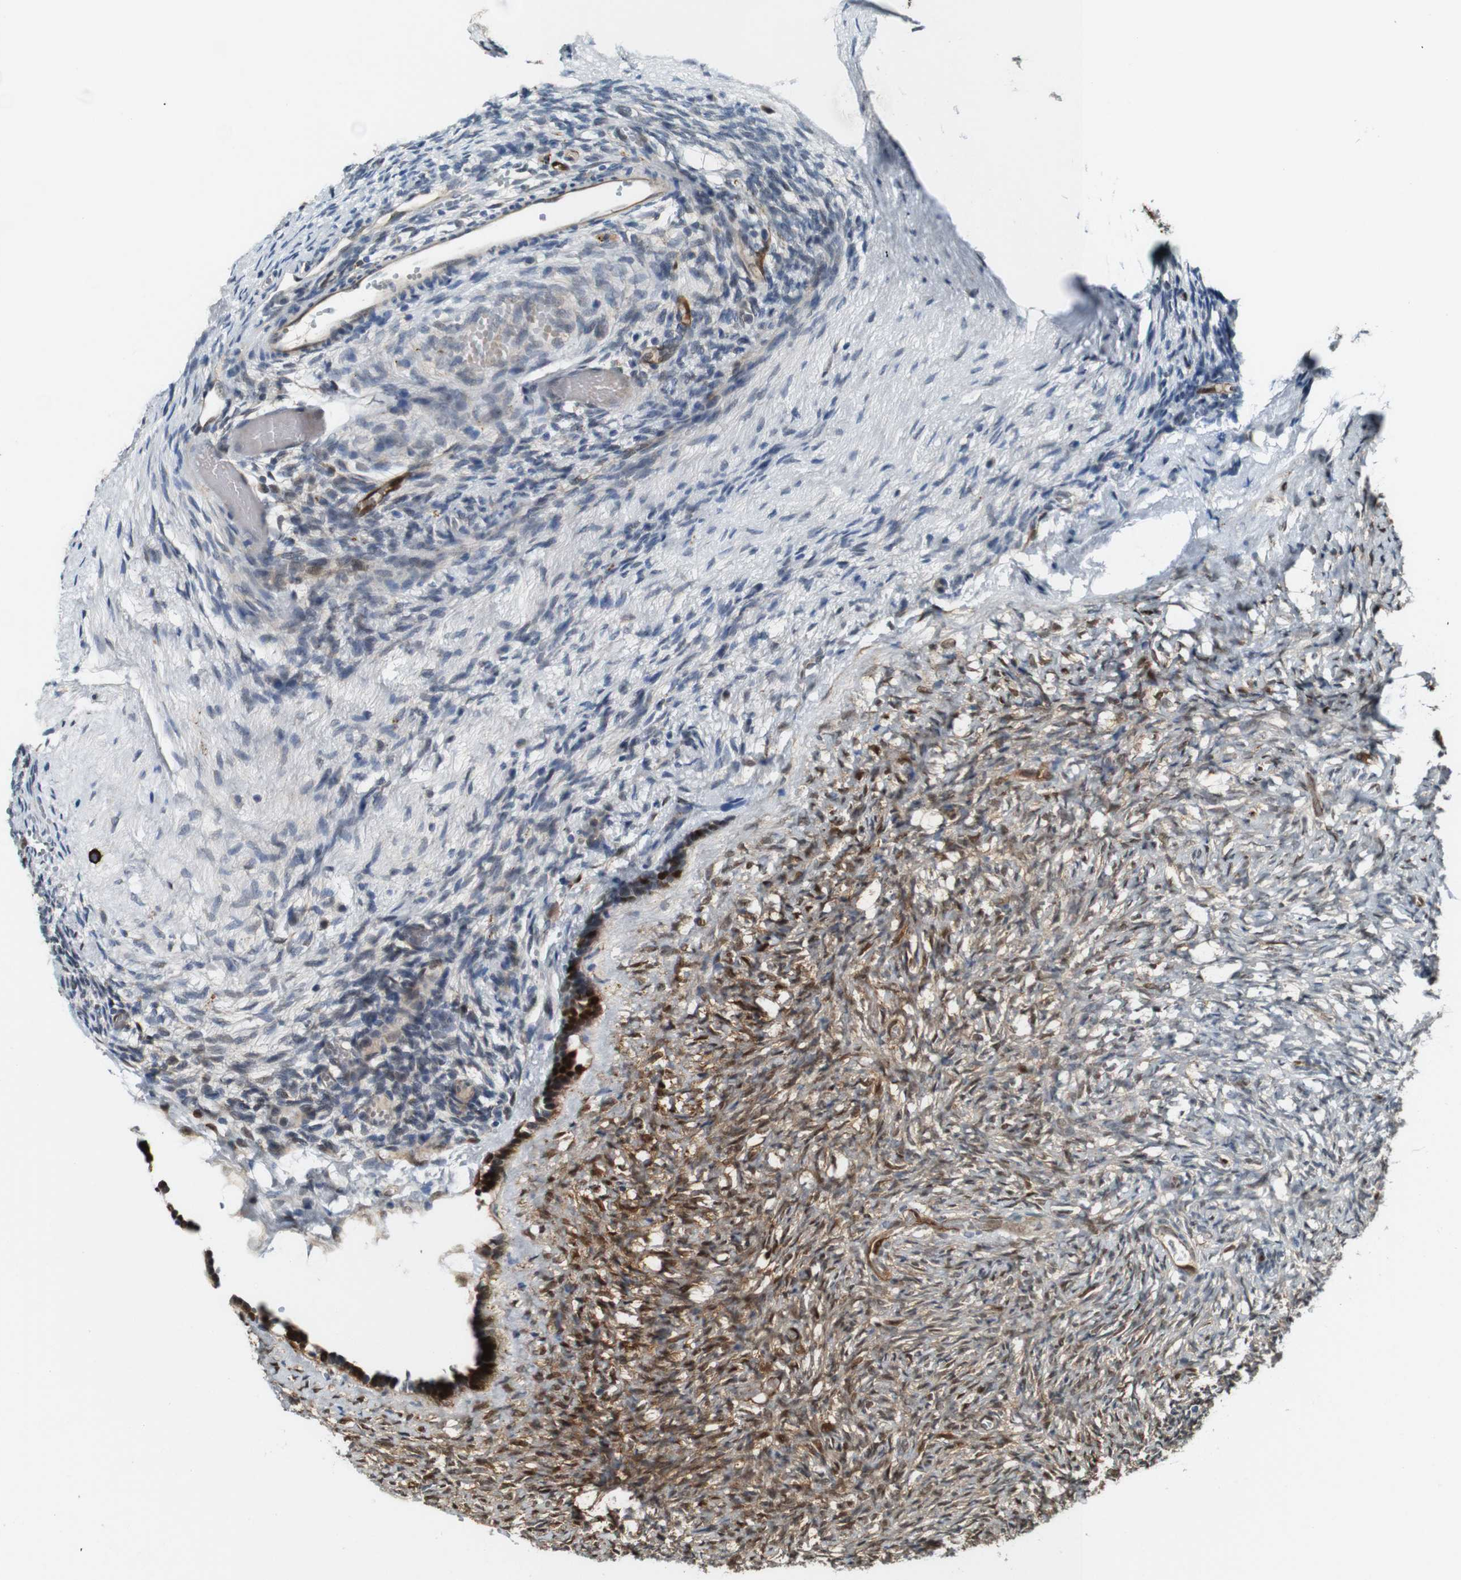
{"staining": {"intensity": "moderate", "quantity": "25%-75%", "location": "cytoplasmic/membranous,nuclear"}, "tissue": "ovary", "cell_type": "Ovarian stroma cells", "image_type": "normal", "snomed": [{"axis": "morphology", "description": "Normal tissue, NOS"}, {"axis": "topography", "description": "Ovary"}], "caption": "Immunohistochemical staining of unremarkable ovary shows medium levels of moderate cytoplasmic/membranous,nuclear staining in approximately 25%-75% of ovarian stroma cells.", "gene": "LXN", "patient": {"sex": "female", "age": 35}}